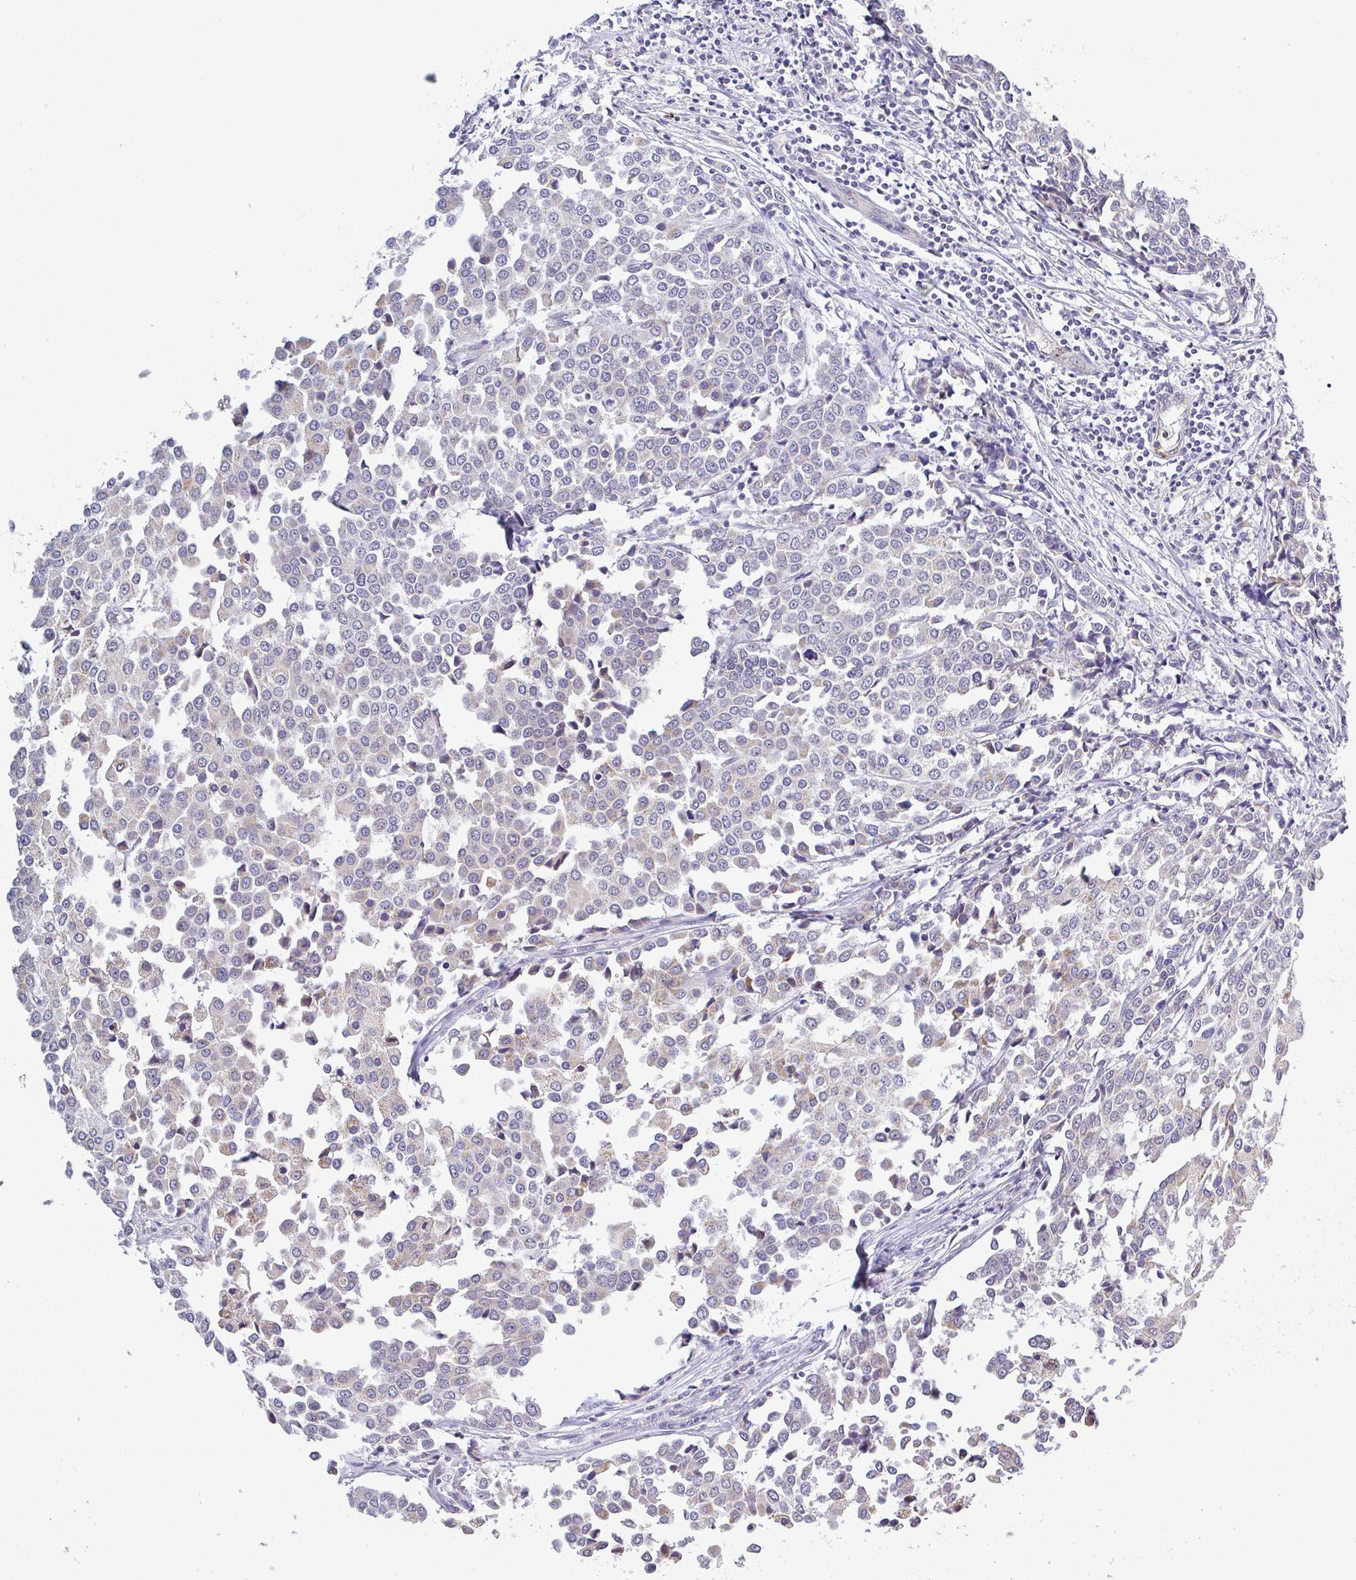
{"staining": {"intensity": "negative", "quantity": "none", "location": "none"}, "tissue": "breast cancer", "cell_type": "Tumor cells", "image_type": "cancer", "snomed": [{"axis": "morphology", "description": "Duct carcinoma"}, {"axis": "topography", "description": "Breast"}], "caption": "This is an immunohistochemistry histopathology image of breast cancer. There is no staining in tumor cells.", "gene": "PLCD4", "patient": {"sex": "female", "age": 80}}